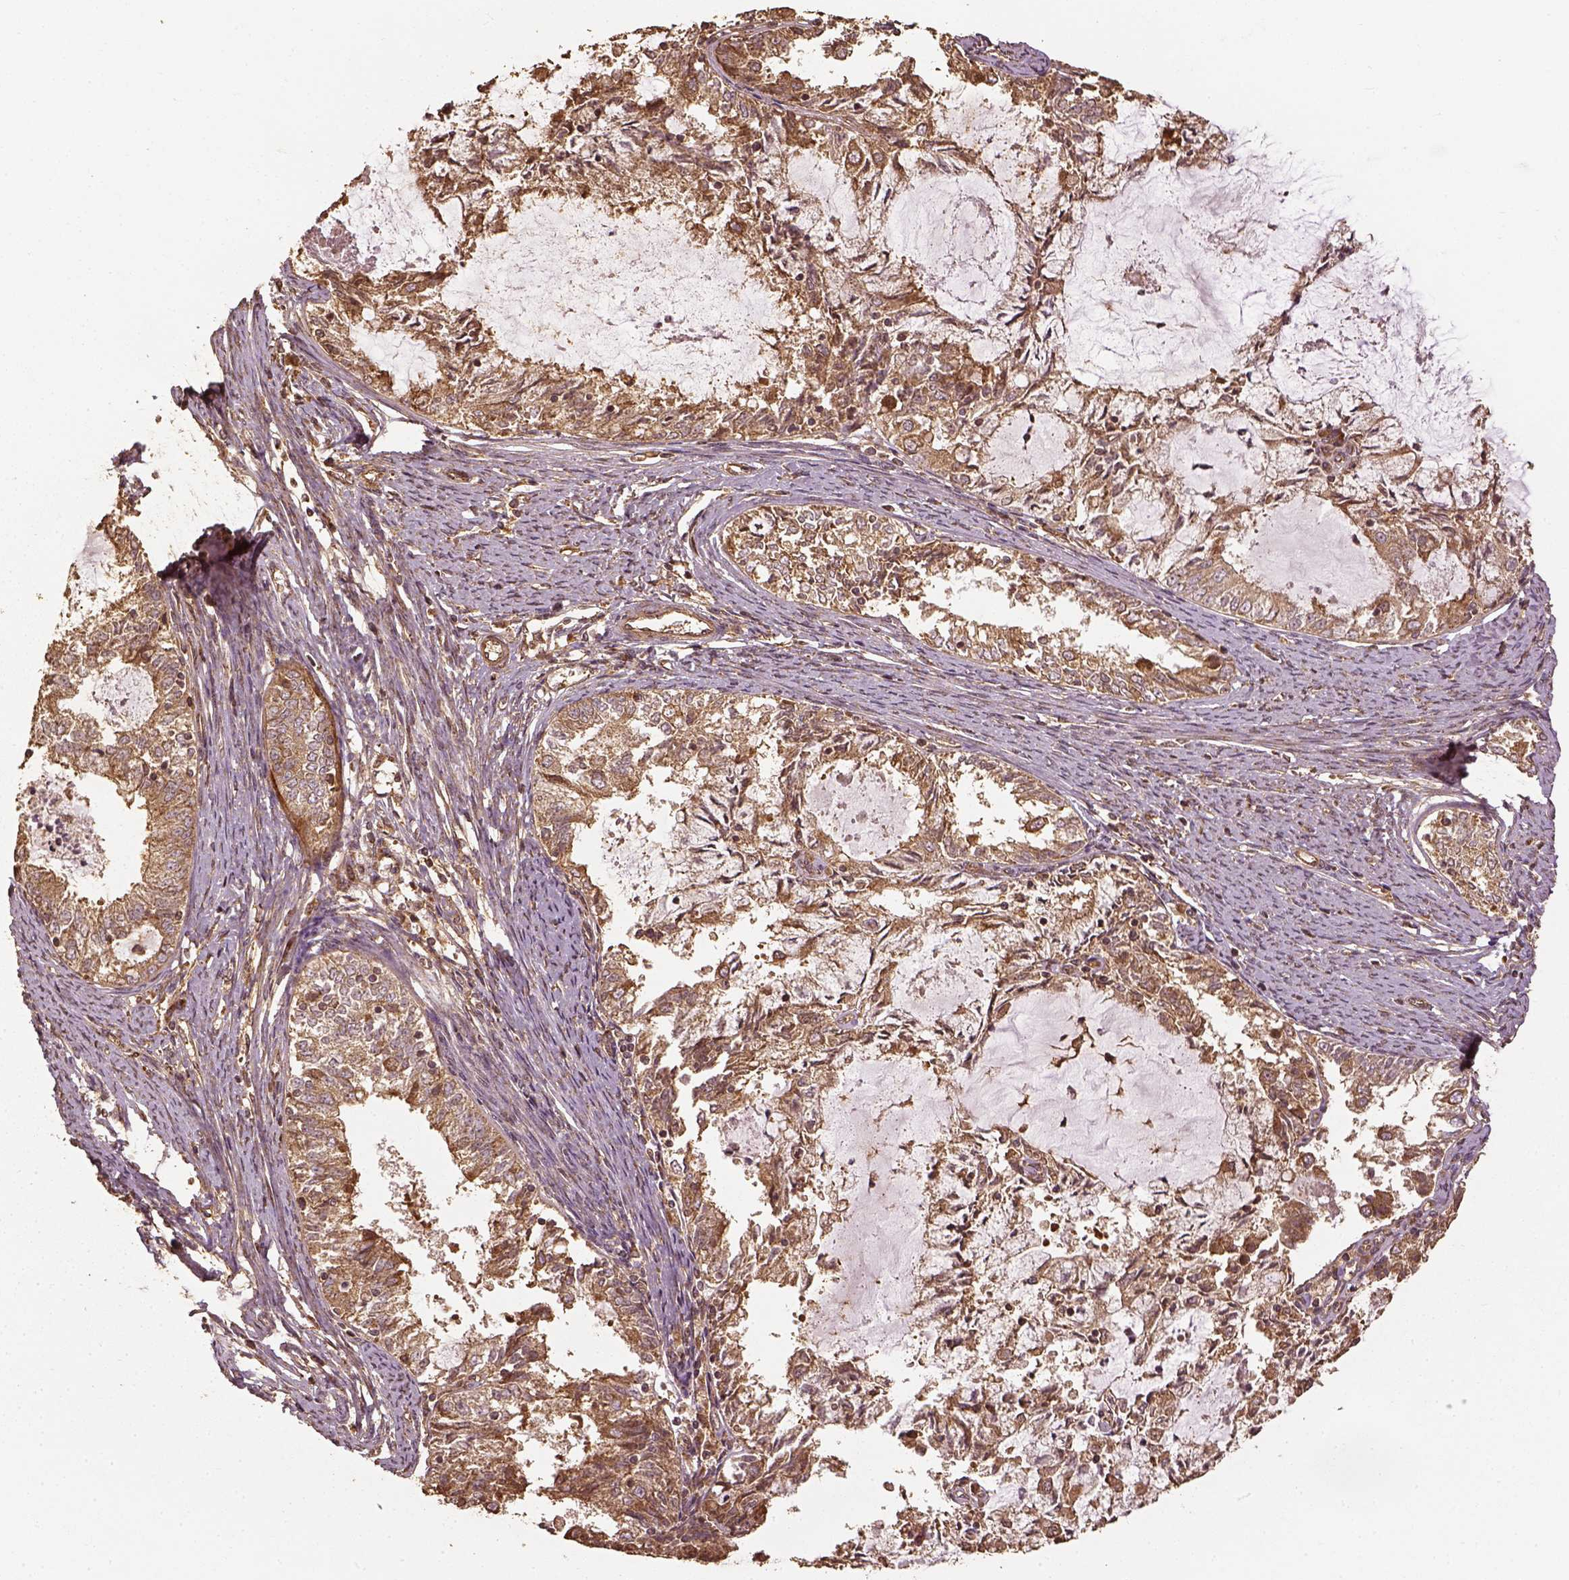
{"staining": {"intensity": "moderate", "quantity": ">75%", "location": "cytoplasmic/membranous"}, "tissue": "endometrial cancer", "cell_type": "Tumor cells", "image_type": "cancer", "snomed": [{"axis": "morphology", "description": "Adenocarcinoma, NOS"}, {"axis": "topography", "description": "Endometrium"}], "caption": "Protein analysis of endometrial cancer (adenocarcinoma) tissue reveals moderate cytoplasmic/membranous positivity in about >75% of tumor cells.", "gene": "VEGFA", "patient": {"sex": "female", "age": 57}}